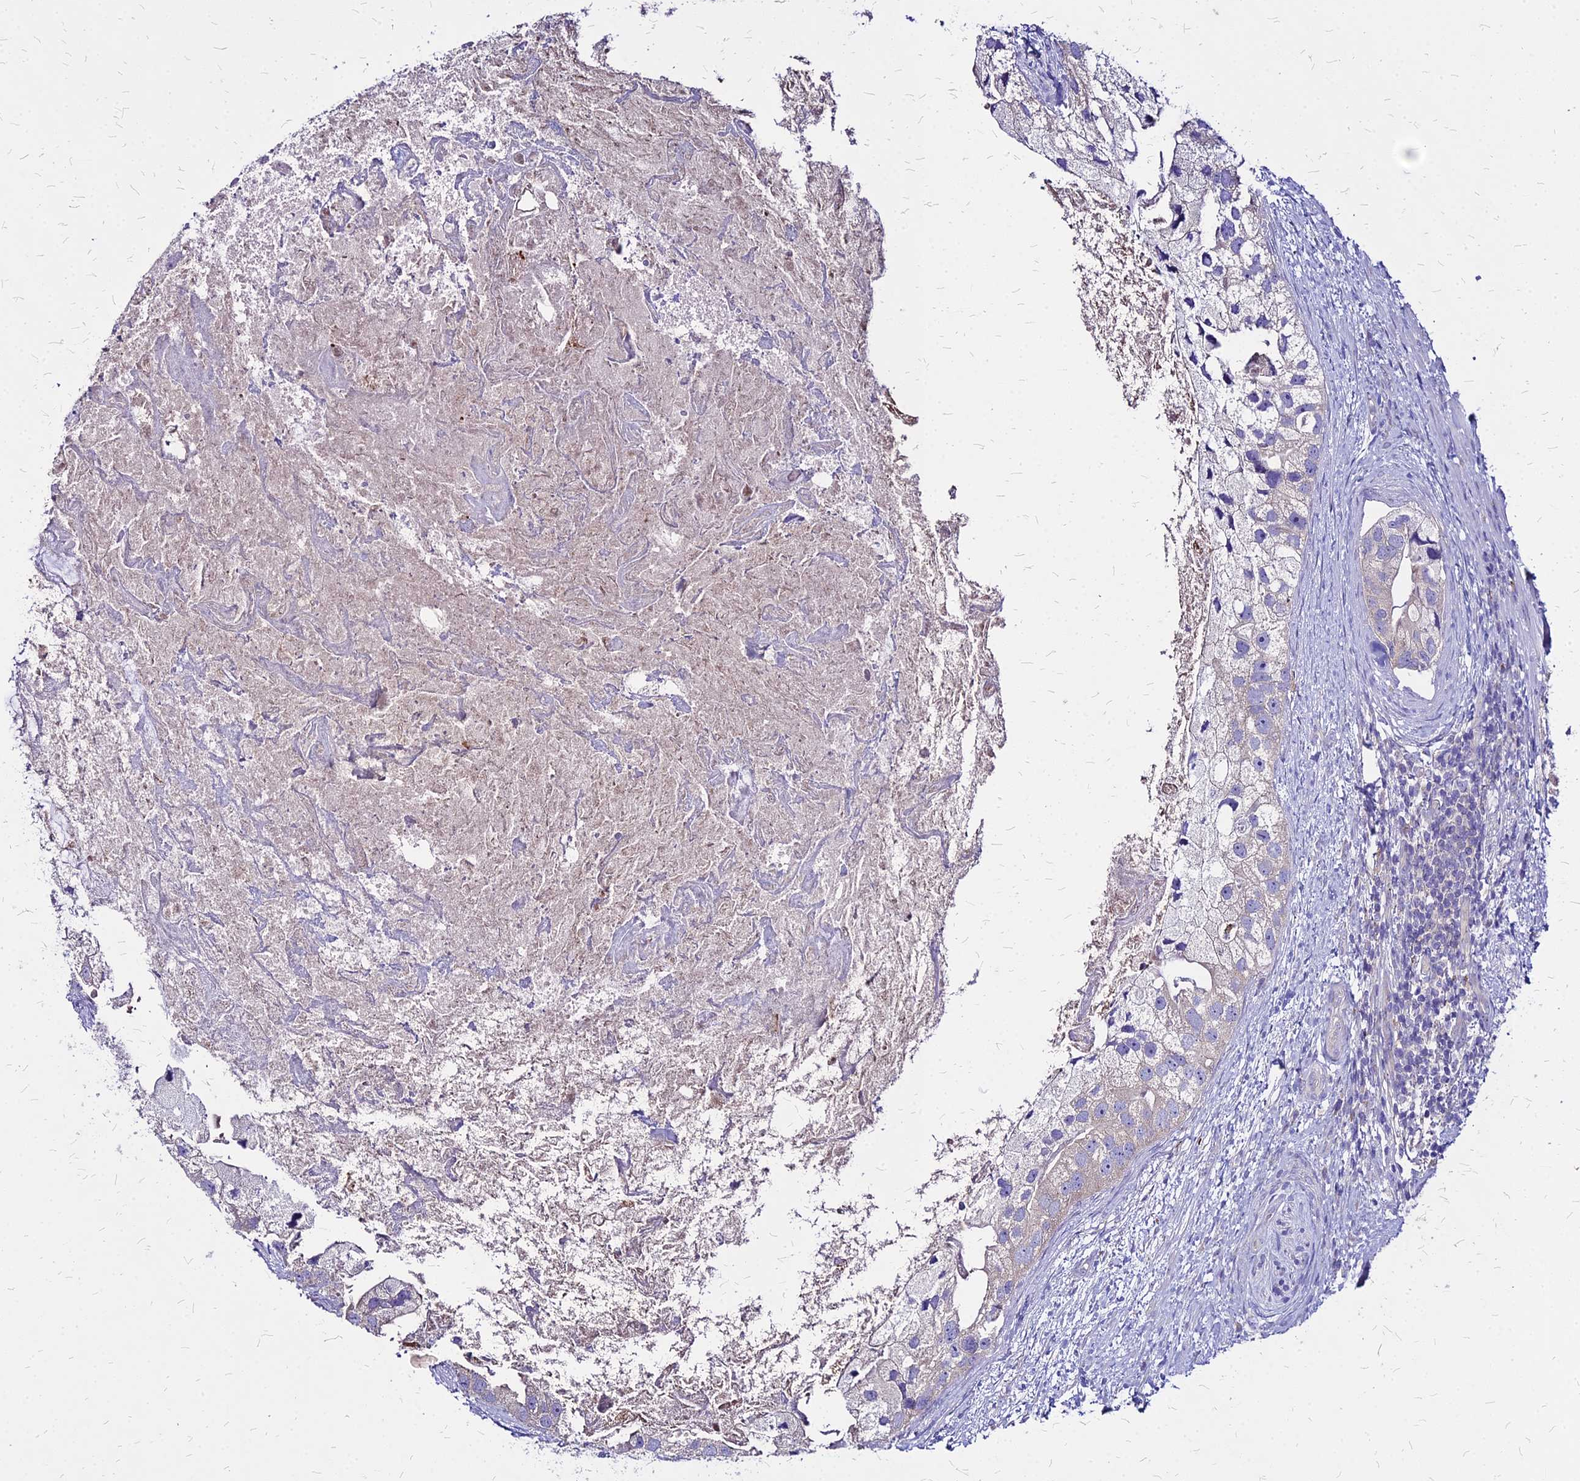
{"staining": {"intensity": "negative", "quantity": "none", "location": "none"}, "tissue": "prostate cancer", "cell_type": "Tumor cells", "image_type": "cancer", "snomed": [{"axis": "morphology", "description": "Adenocarcinoma, High grade"}, {"axis": "topography", "description": "Prostate"}], "caption": "Immunohistochemistry (IHC) photomicrograph of neoplastic tissue: adenocarcinoma (high-grade) (prostate) stained with DAB (3,3'-diaminobenzidine) shows no significant protein expression in tumor cells.", "gene": "COMMD10", "patient": {"sex": "male", "age": 62}}